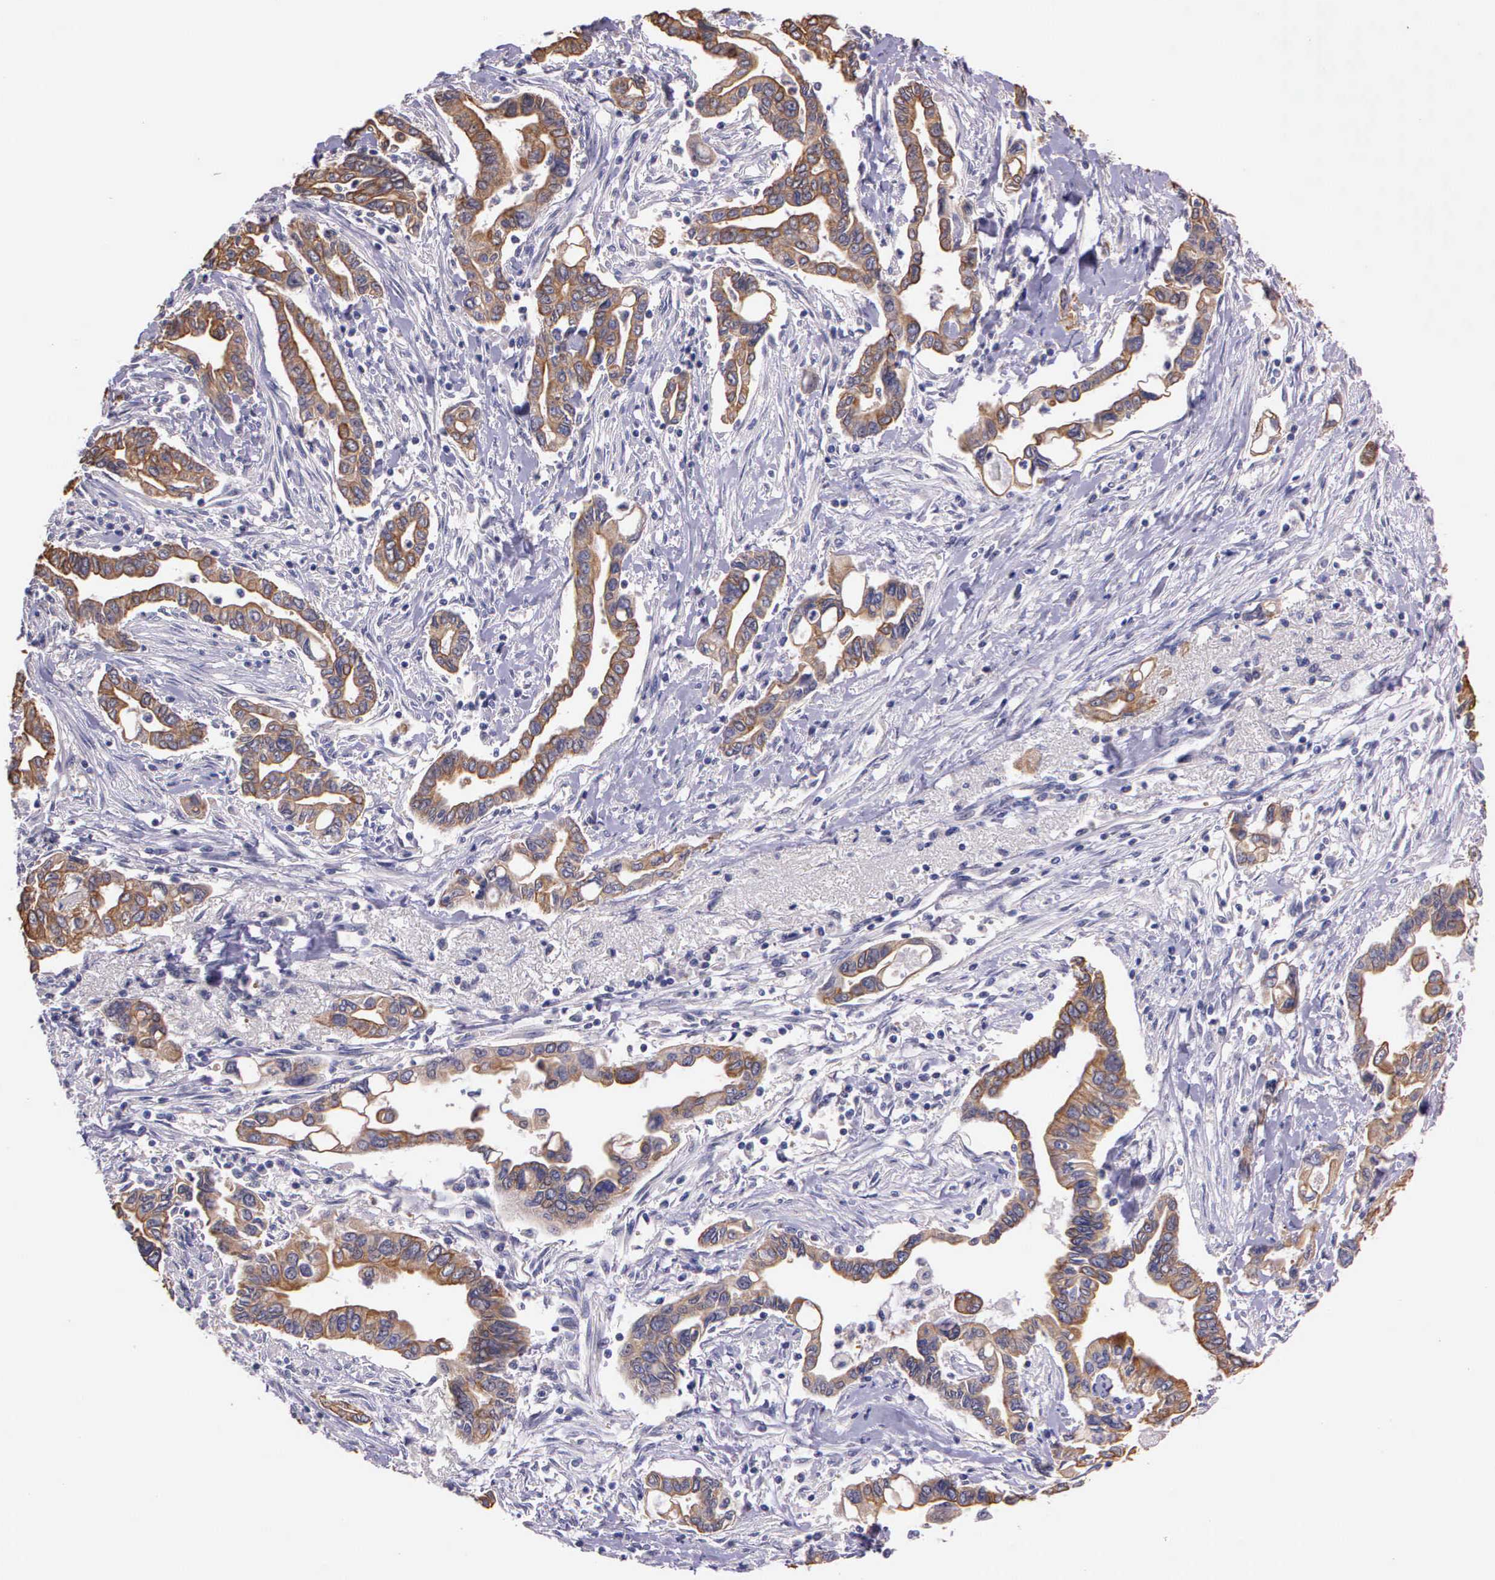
{"staining": {"intensity": "weak", "quantity": ">75%", "location": "cytoplasmic/membranous"}, "tissue": "pancreatic cancer", "cell_type": "Tumor cells", "image_type": "cancer", "snomed": [{"axis": "morphology", "description": "Adenocarcinoma, NOS"}, {"axis": "topography", "description": "Pancreas"}], "caption": "Adenocarcinoma (pancreatic) was stained to show a protein in brown. There is low levels of weak cytoplasmic/membranous staining in approximately >75% of tumor cells.", "gene": "IGBP1", "patient": {"sex": "female", "age": 57}}